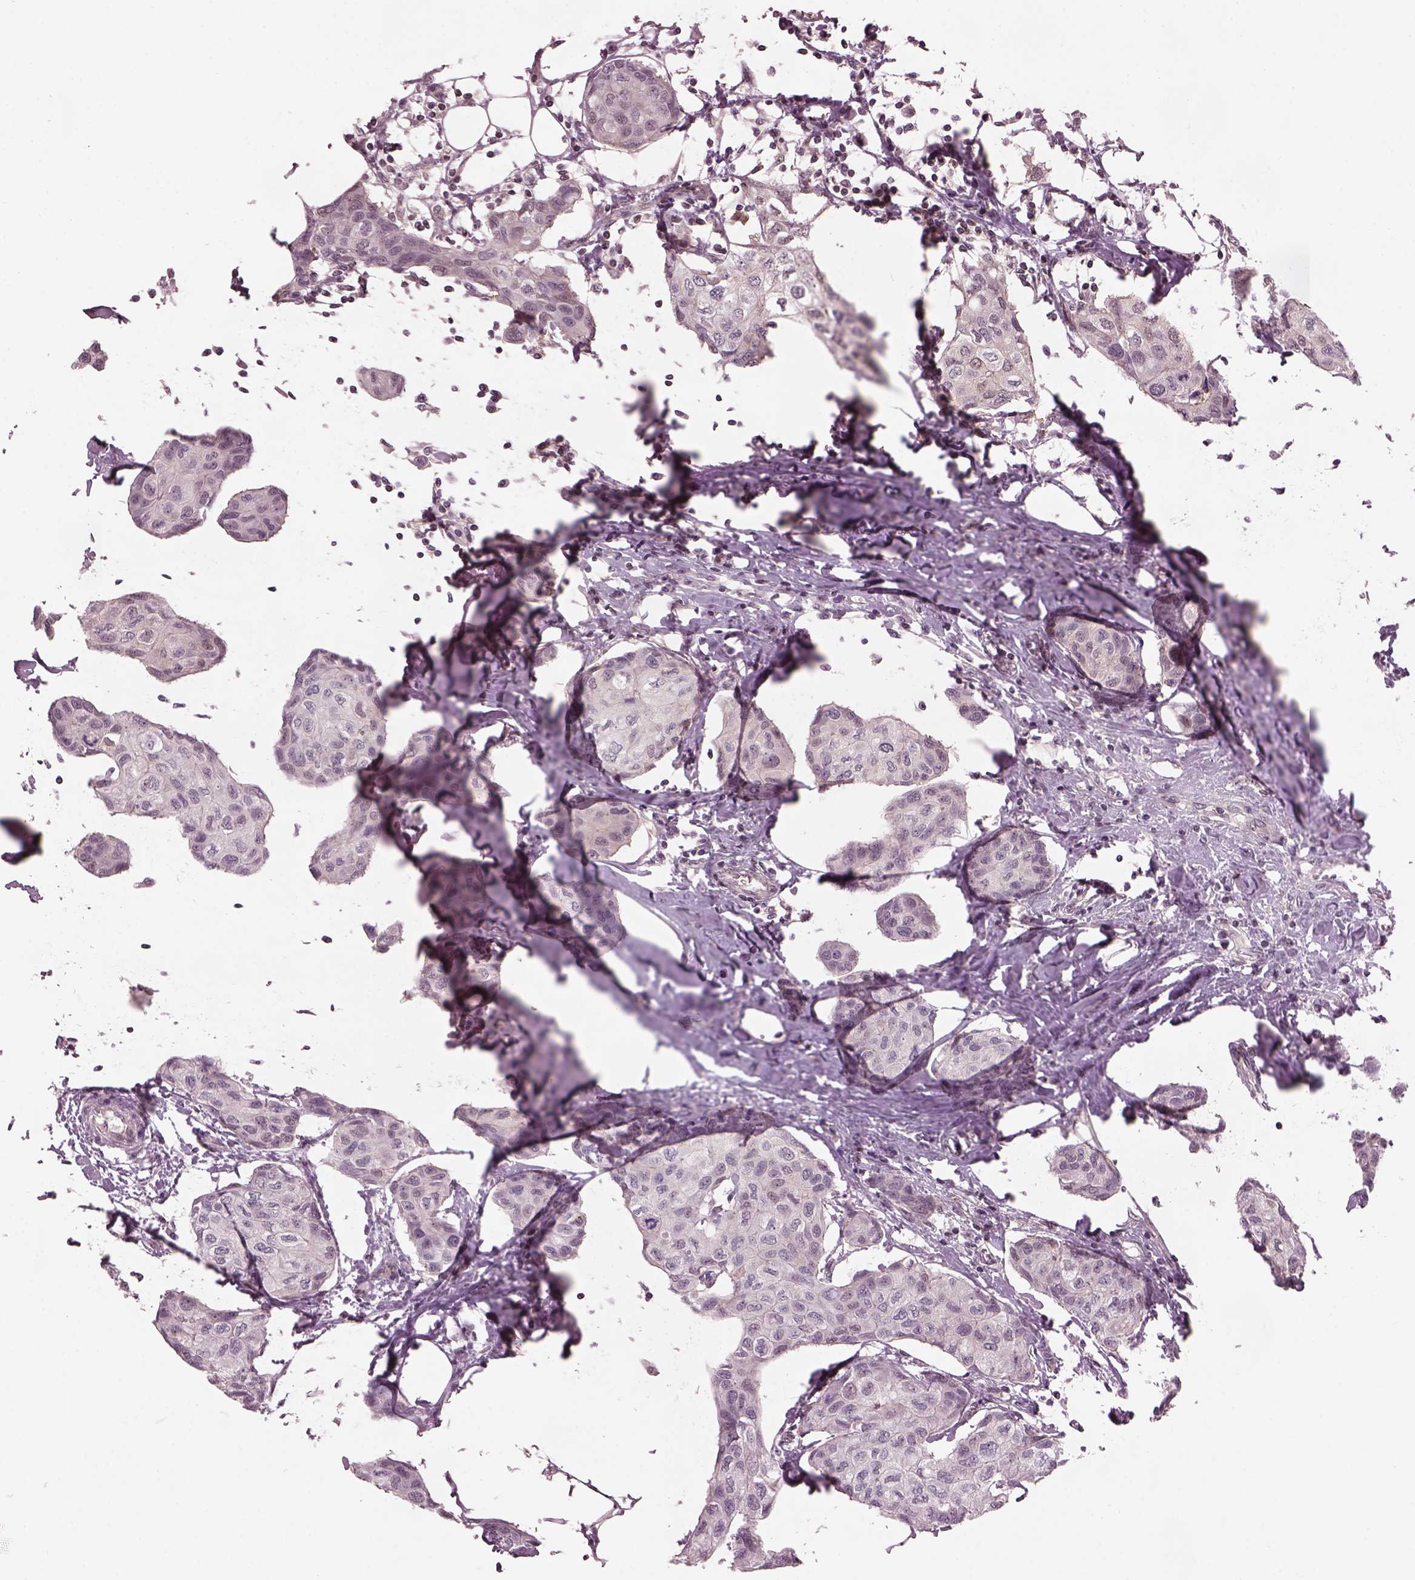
{"staining": {"intensity": "negative", "quantity": "none", "location": "none"}, "tissue": "breast cancer", "cell_type": "Tumor cells", "image_type": "cancer", "snomed": [{"axis": "morphology", "description": "Duct carcinoma"}, {"axis": "topography", "description": "Breast"}], "caption": "This histopathology image is of breast infiltrating ductal carcinoma stained with IHC to label a protein in brown with the nuclei are counter-stained blue. There is no expression in tumor cells. Brightfield microscopy of IHC stained with DAB (brown) and hematoxylin (blue), captured at high magnification.", "gene": "SRI", "patient": {"sex": "female", "age": 80}}